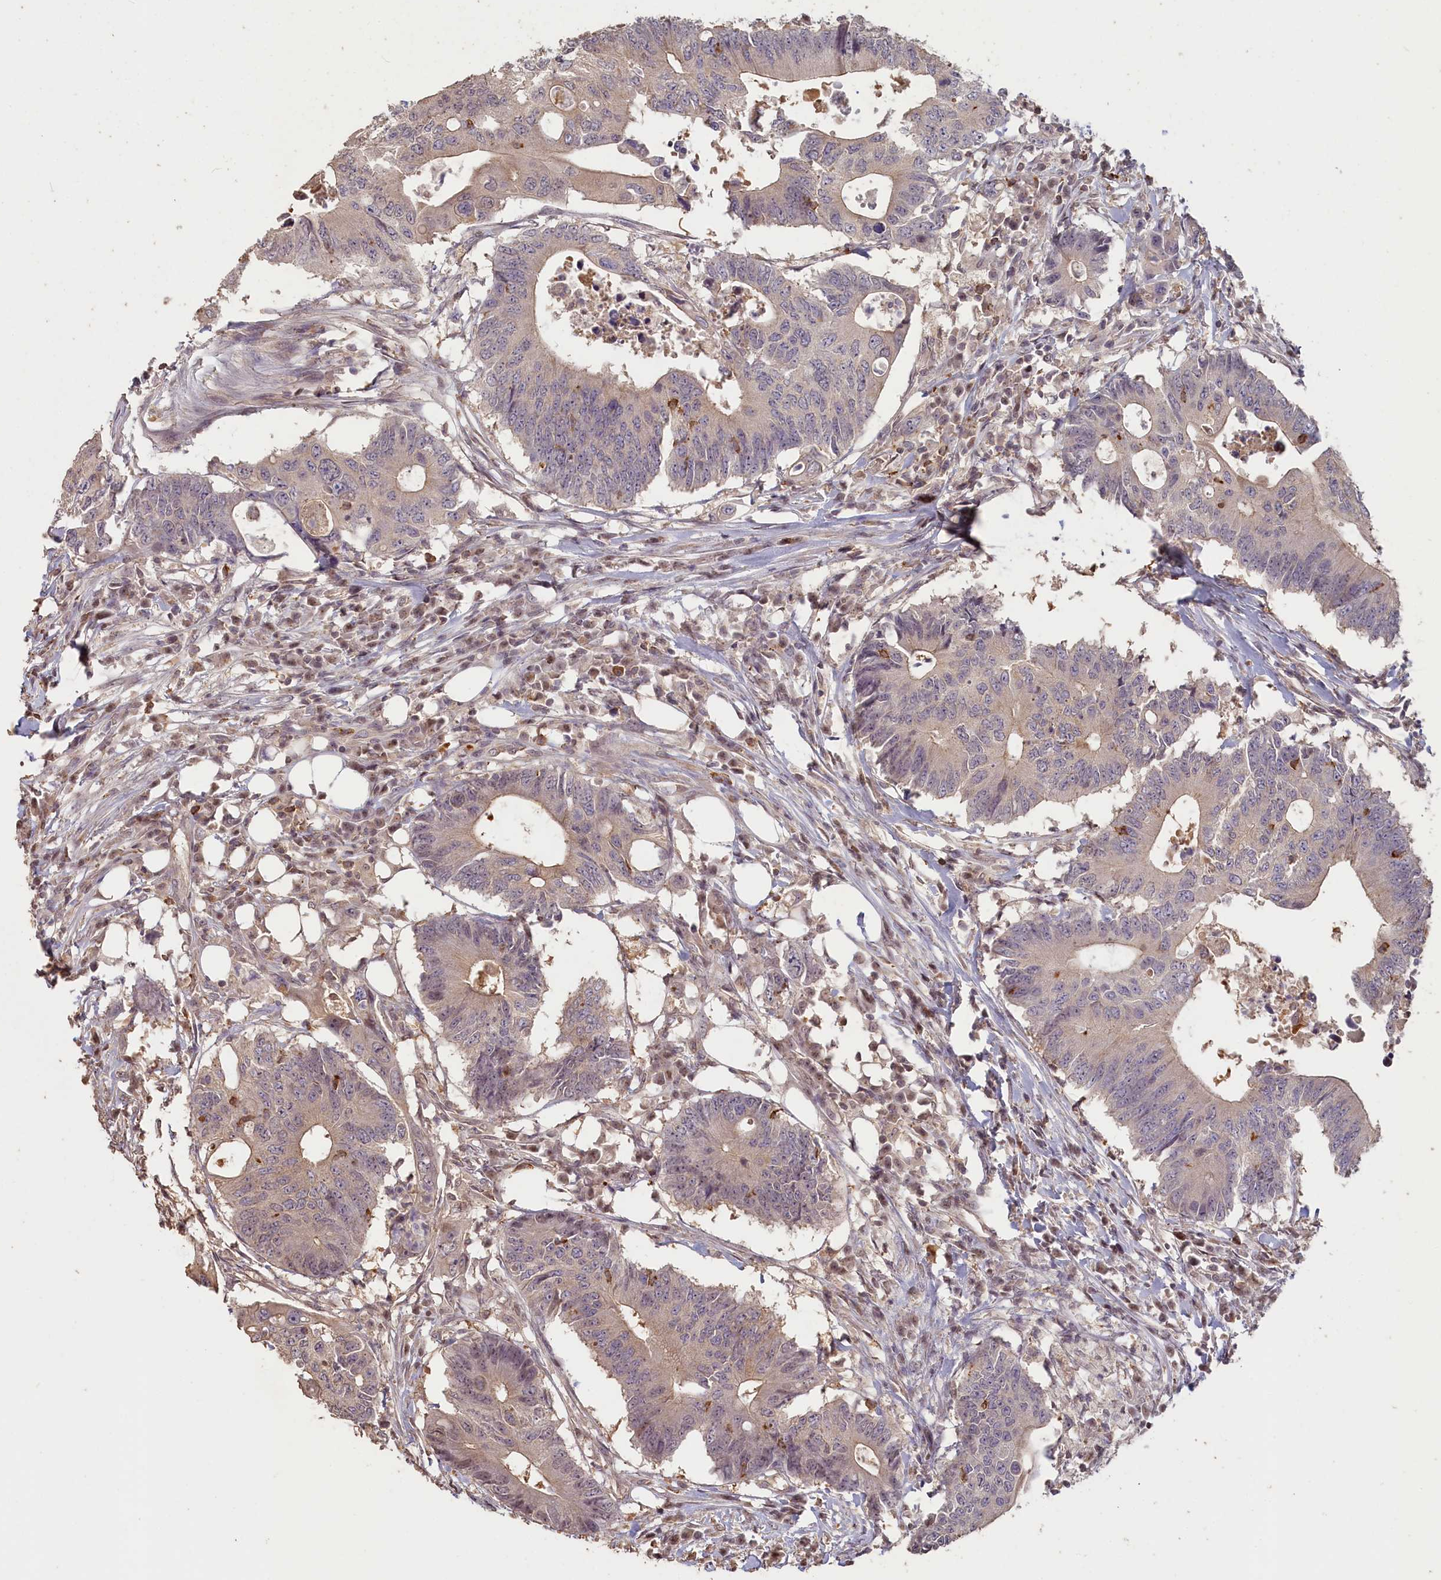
{"staining": {"intensity": "weak", "quantity": "25%-75%", "location": "cytoplasmic/membranous"}, "tissue": "colorectal cancer", "cell_type": "Tumor cells", "image_type": "cancer", "snomed": [{"axis": "morphology", "description": "Adenocarcinoma, NOS"}, {"axis": "topography", "description": "Colon"}], "caption": "Protein staining demonstrates weak cytoplasmic/membranous staining in approximately 25%-75% of tumor cells in colorectal adenocarcinoma.", "gene": "MADD", "patient": {"sex": "male", "age": 71}}